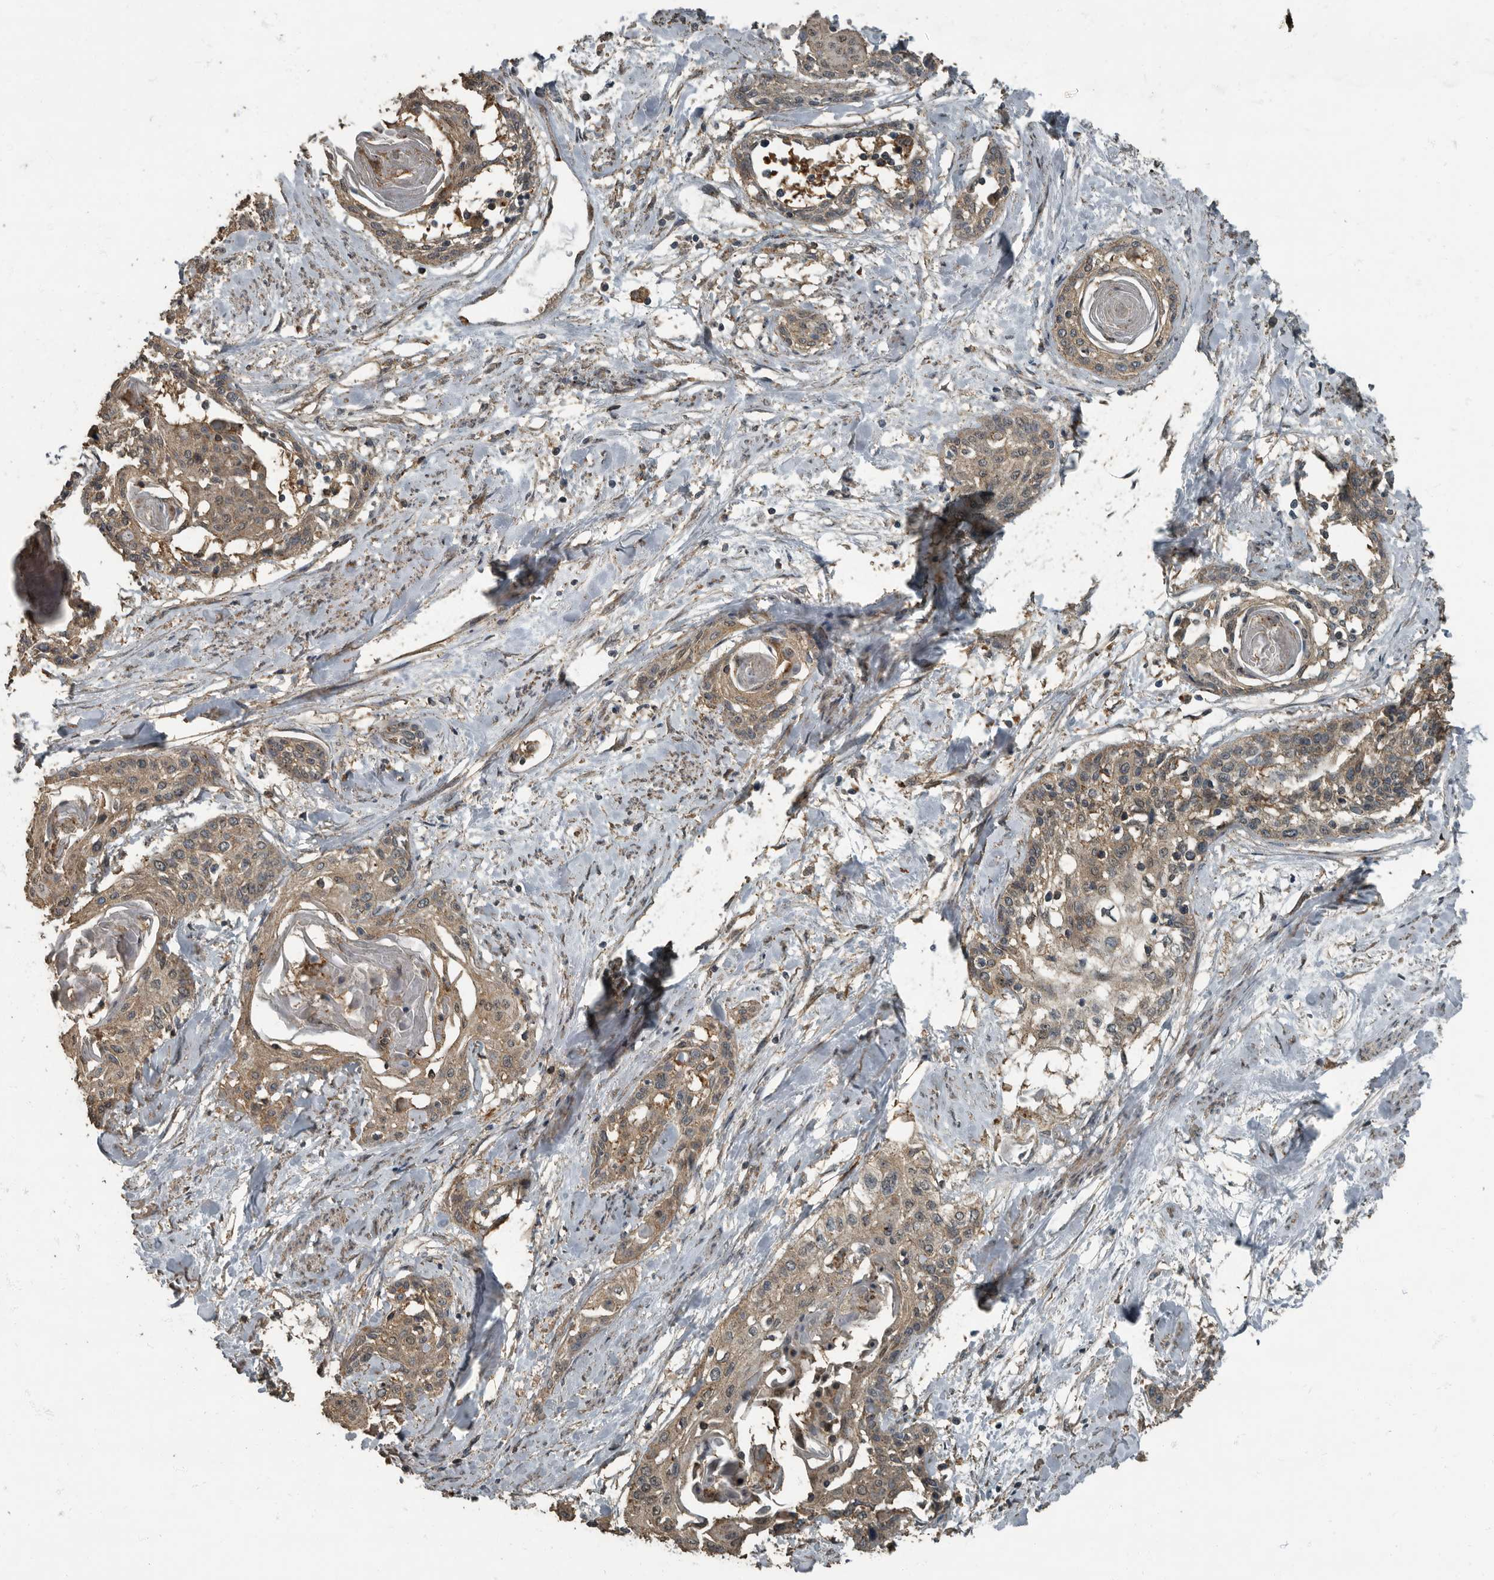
{"staining": {"intensity": "weak", "quantity": ">75%", "location": "cytoplasmic/membranous"}, "tissue": "cervical cancer", "cell_type": "Tumor cells", "image_type": "cancer", "snomed": [{"axis": "morphology", "description": "Squamous cell carcinoma, NOS"}, {"axis": "topography", "description": "Cervix"}], "caption": "A brown stain shows weak cytoplasmic/membranous staining of a protein in human cervical cancer tumor cells. (DAB IHC with brightfield microscopy, high magnification).", "gene": "IL15RA", "patient": {"sex": "female", "age": 57}}